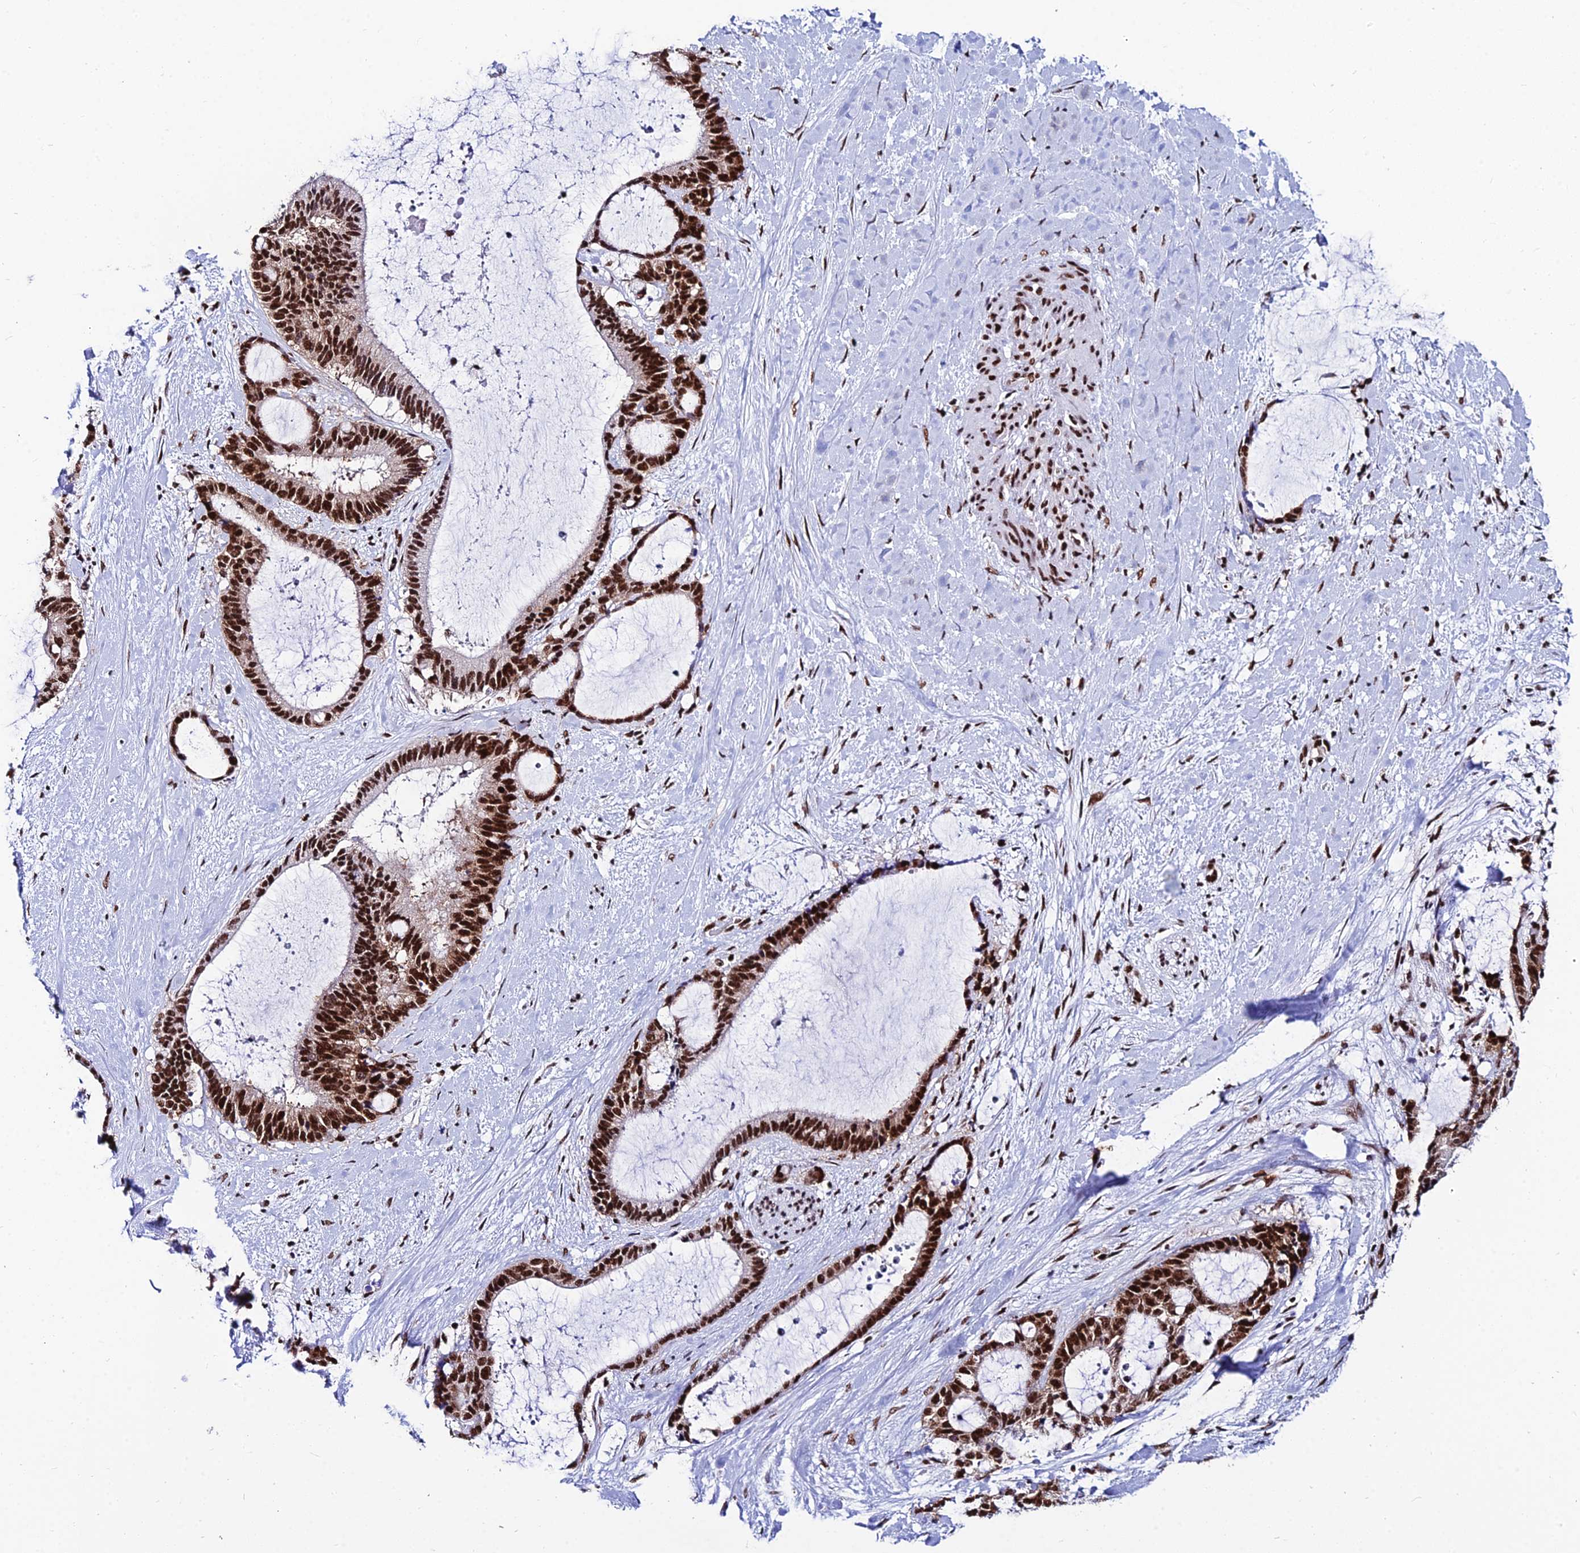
{"staining": {"intensity": "strong", "quantity": ">75%", "location": "nuclear"}, "tissue": "liver cancer", "cell_type": "Tumor cells", "image_type": "cancer", "snomed": [{"axis": "morphology", "description": "Normal tissue, NOS"}, {"axis": "morphology", "description": "Cholangiocarcinoma"}, {"axis": "topography", "description": "Liver"}, {"axis": "topography", "description": "Peripheral nerve tissue"}], "caption": "Immunohistochemical staining of human liver cancer (cholangiocarcinoma) exhibits high levels of strong nuclear protein positivity in about >75% of tumor cells.", "gene": "HNRNPH1", "patient": {"sex": "female", "age": 73}}